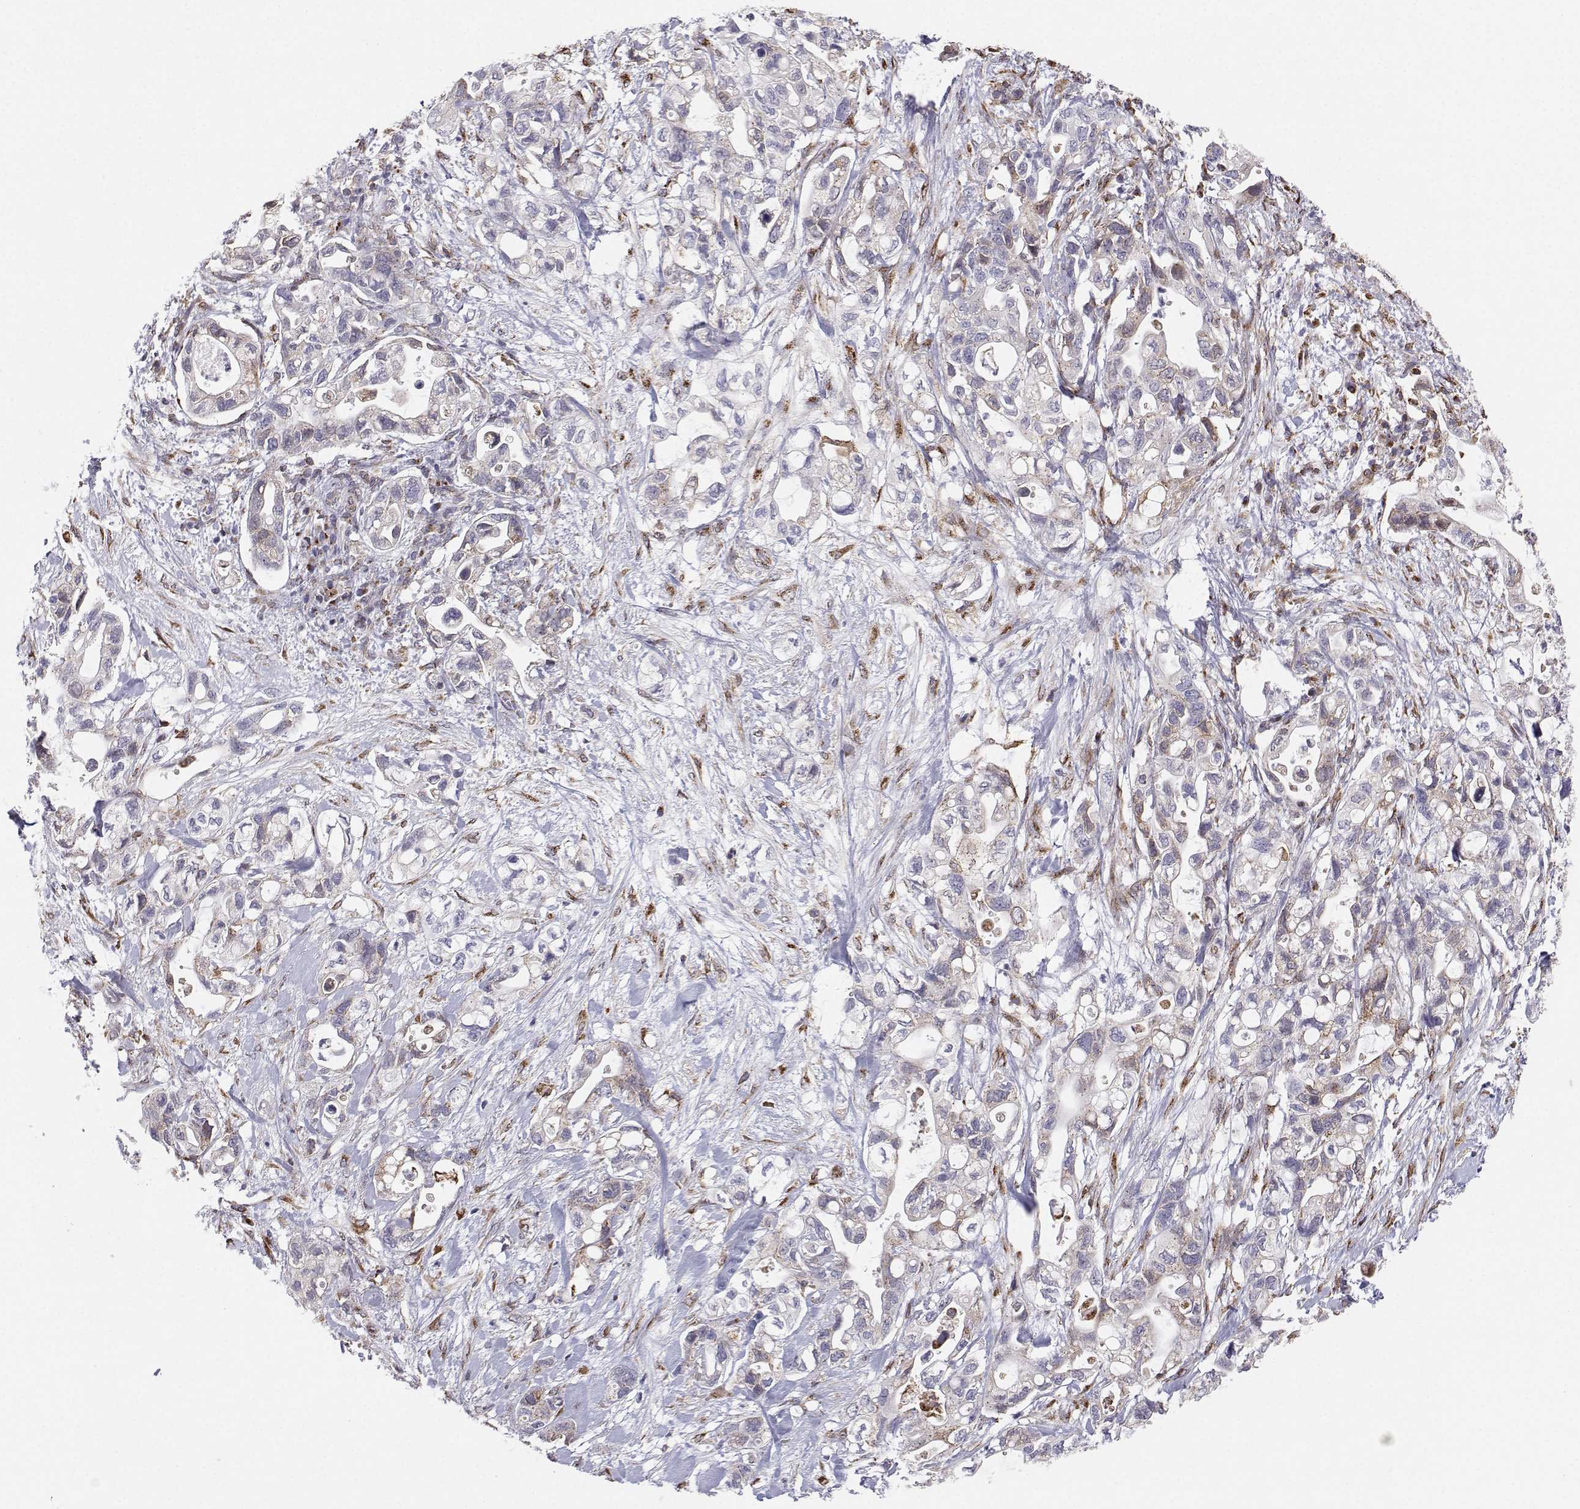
{"staining": {"intensity": "weak", "quantity": "25%-75%", "location": "cytoplasmic/membranous"}, "tissue": "pancreatic cancer", "cell_type": "Tumor cells", "image_type": "cancer", "snomed": [{"axis": "morphology", "description": "Adenocarcinoma, NOS"}, {"axis": "topography", "description": "Pancreas"}], "caption": "Adenocarcinoma (pancreatic) stained with DAB IHC exhibits low levels of weak cytoplasmic/membranous positivity in approximately 25%-75% of tumor cells. The staining was performed using DAB (3,3'-diaminobenzidine) to visualize the protein expression in brown, while the nuclei were stained in blue with hematoxylin (Magnification: 20x).", "gene": "STARD13", "patient": {"sex": "female", "age": 72}}